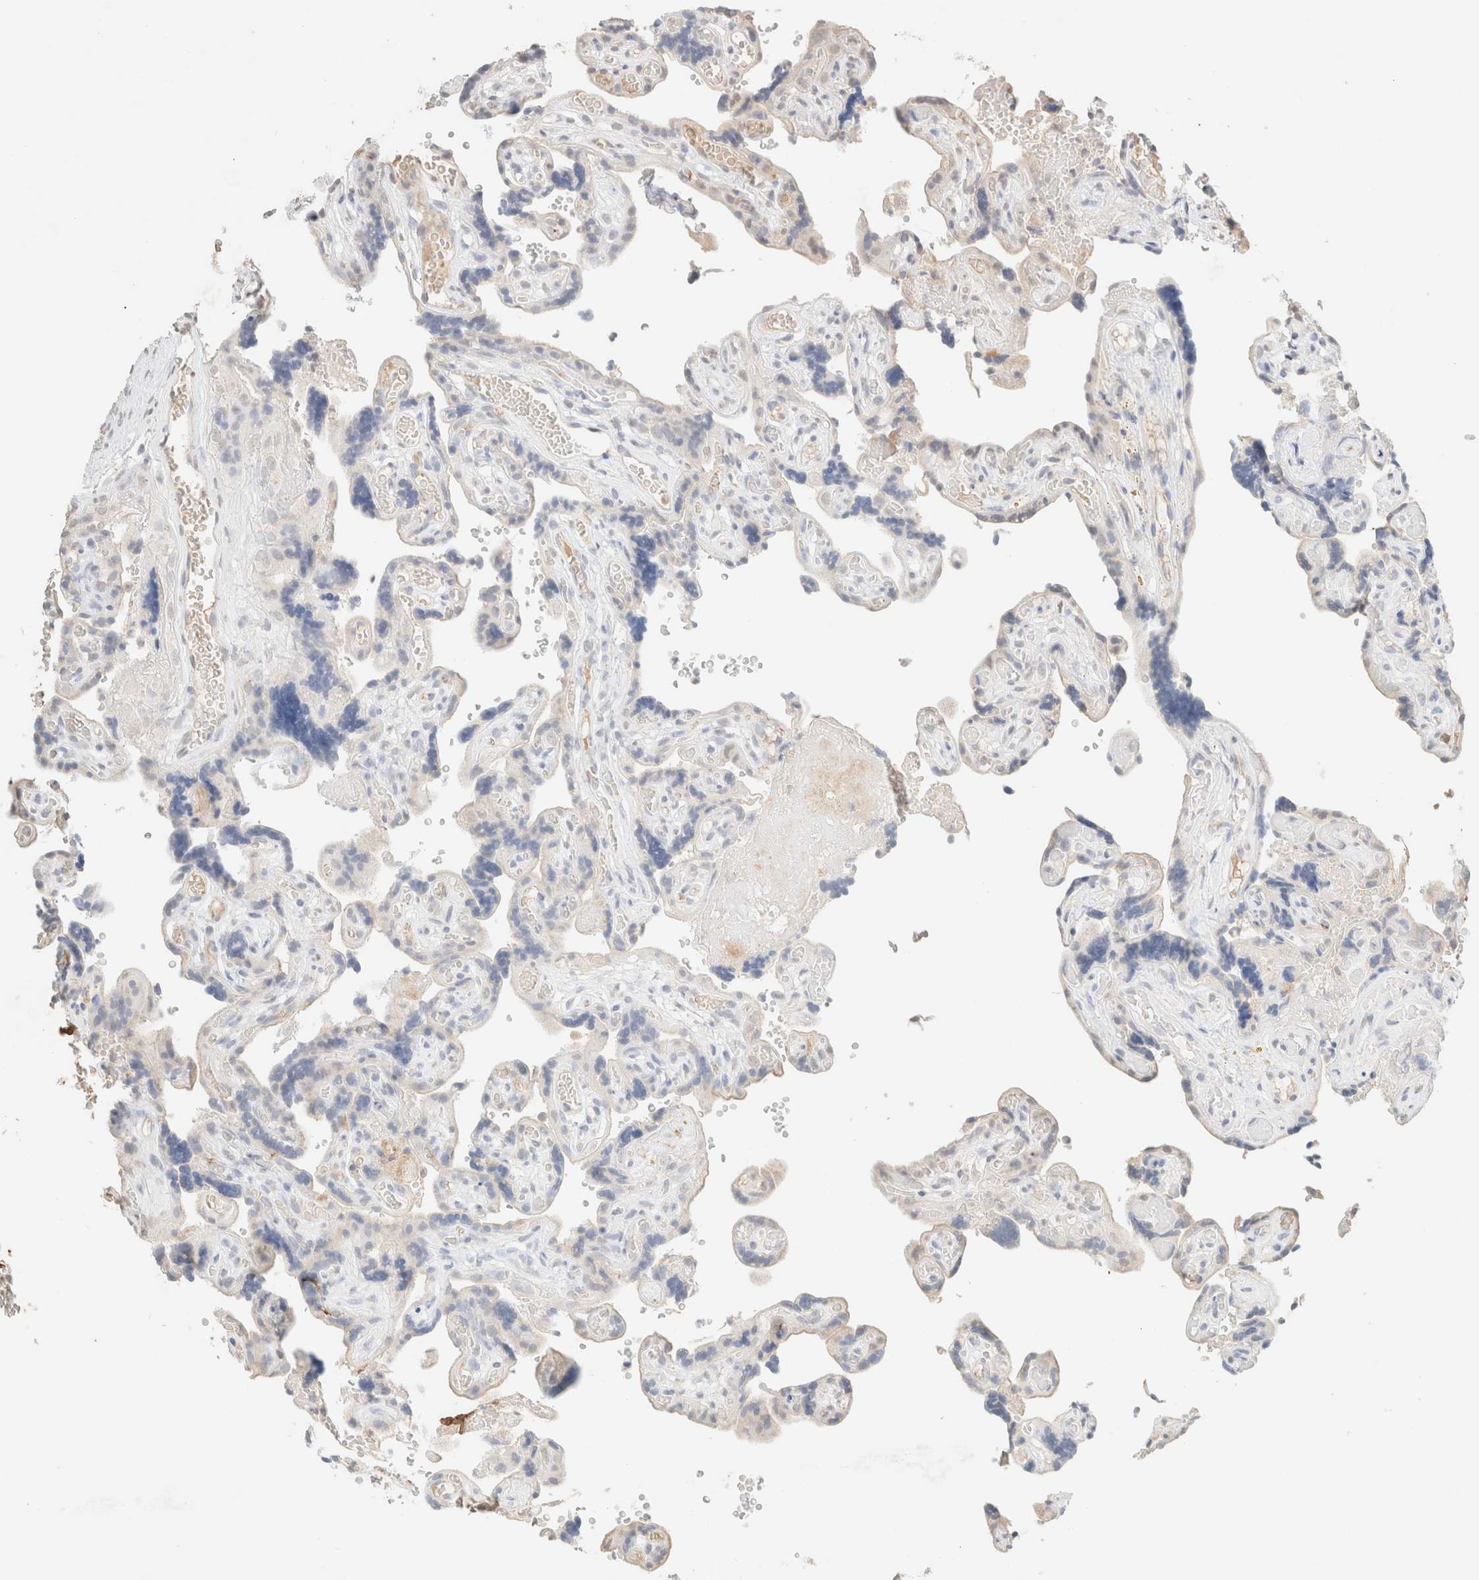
{"staining": {"intensity": "negative", "quantity": "none", "location": "none"}, "tissue": "placenta", "cell_type": "Decidual cells", "image_type": "normal", "snomed": [{"axis": "morphology", "description": "Normal tissue, NOS"}, {"axis": "topography", "description": "Placenta"}], "caption": "This is a histopathology image of immunohistochemistry staining of normal placenta, which shows no positivity in decidual cells. (DAB immunohistochemistry visualized using brightfield microscopy, high magnification).", "gene": "CPA1", "patient": {"sex": "female", "age": 30}}